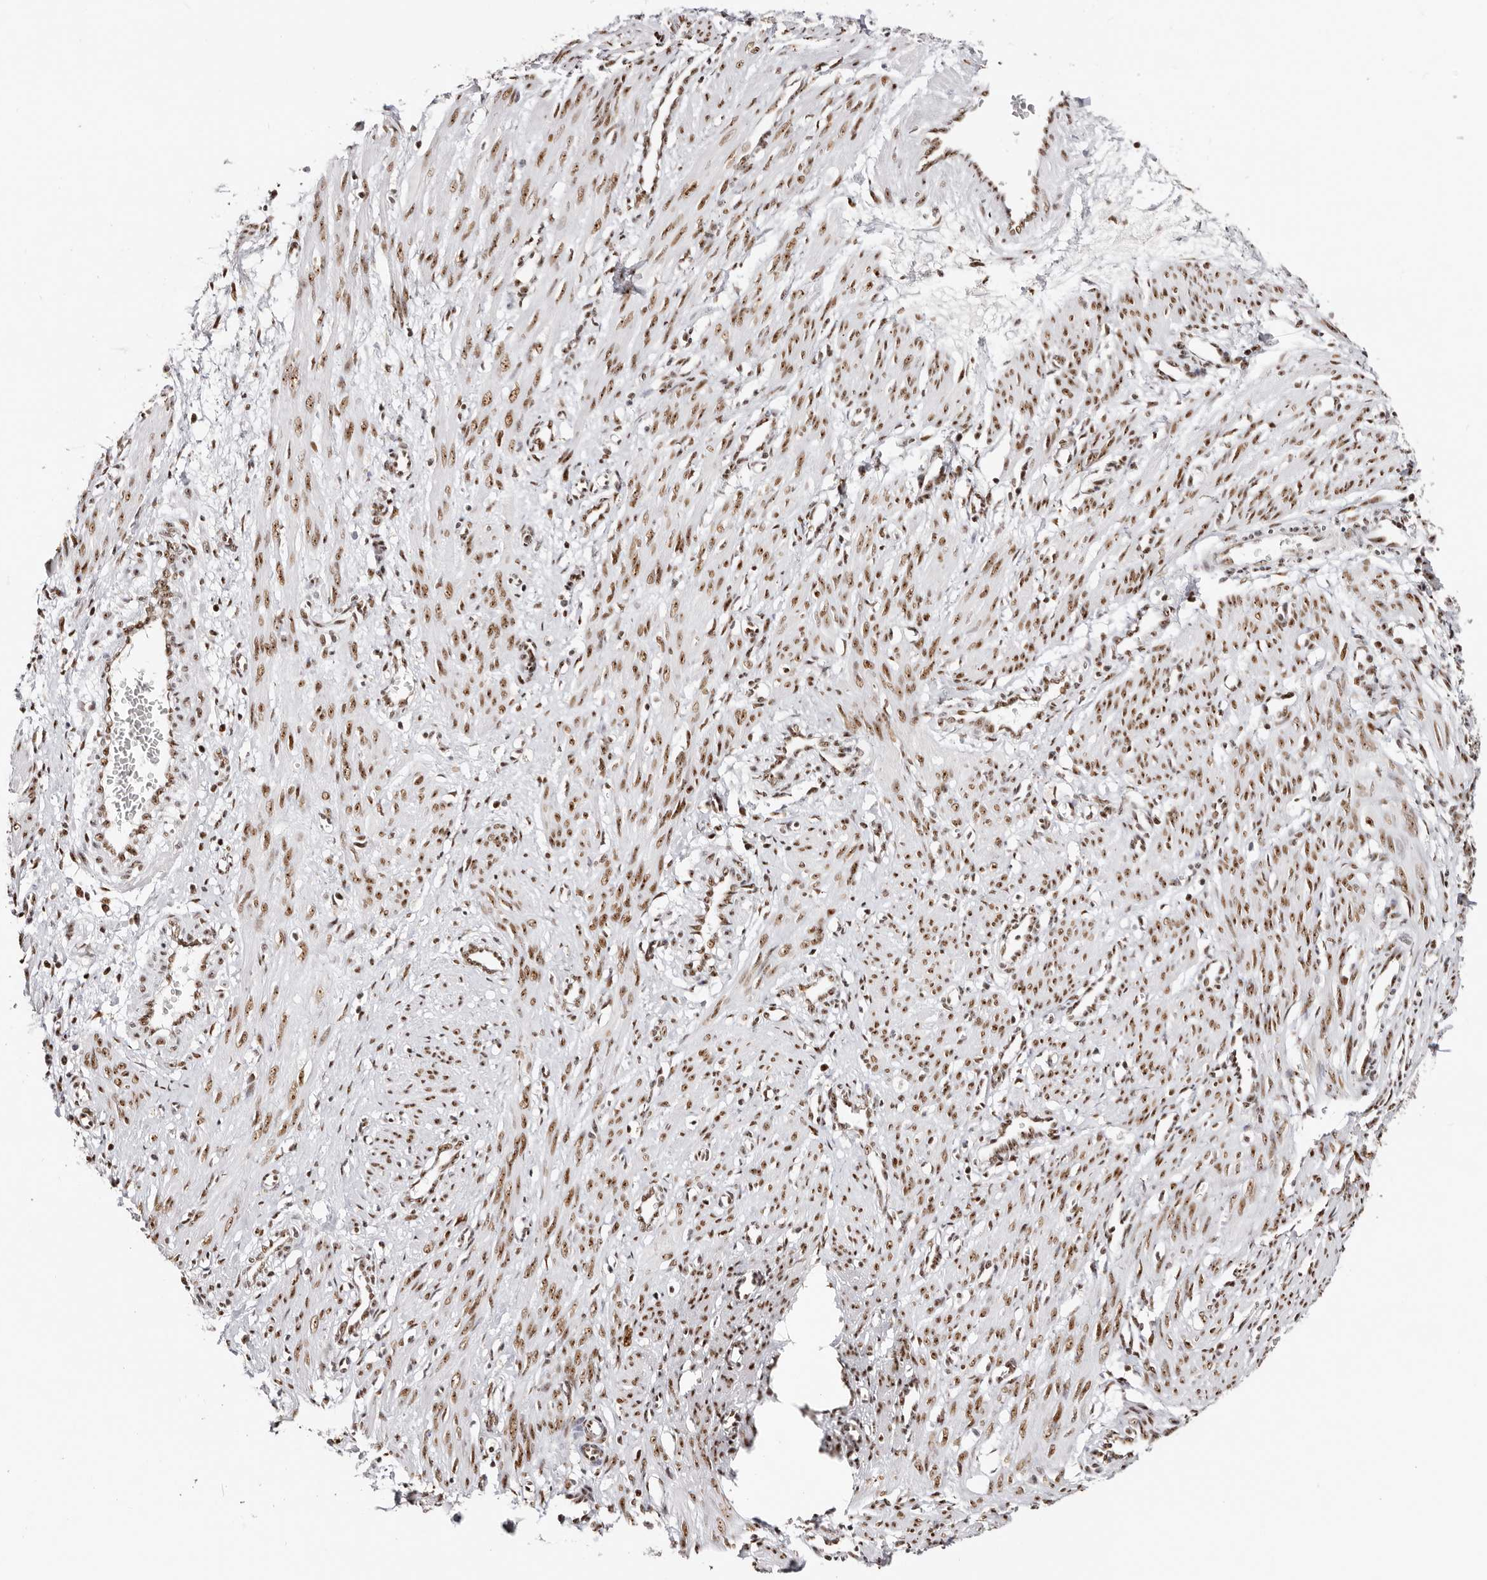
{"staining": {"intensity": "moderate", "quantity": ">75%", "location": "nuclear"}, "tissue": "smooth muscle", "cell_type": "Smooth muscle cells", "image_type": "normal", "snomed": [{"axis": "morphology", "description": "Normal tissue, NOS"}, {"axis": "topography", "description": "Endometrium"}], "caption": "Immunohistochemistry (IHC) (DAB (3,3'-diaminobenzidine)) staining of benign human smooth muscle demonstrates moderate nuclear protein expression in about >75% of smooth muscle cells. (Brightfield microscopy of DAB IHC at high magnification).", "gene": "IQGAP3", "patient": {"sex": "female", "age": 33}}